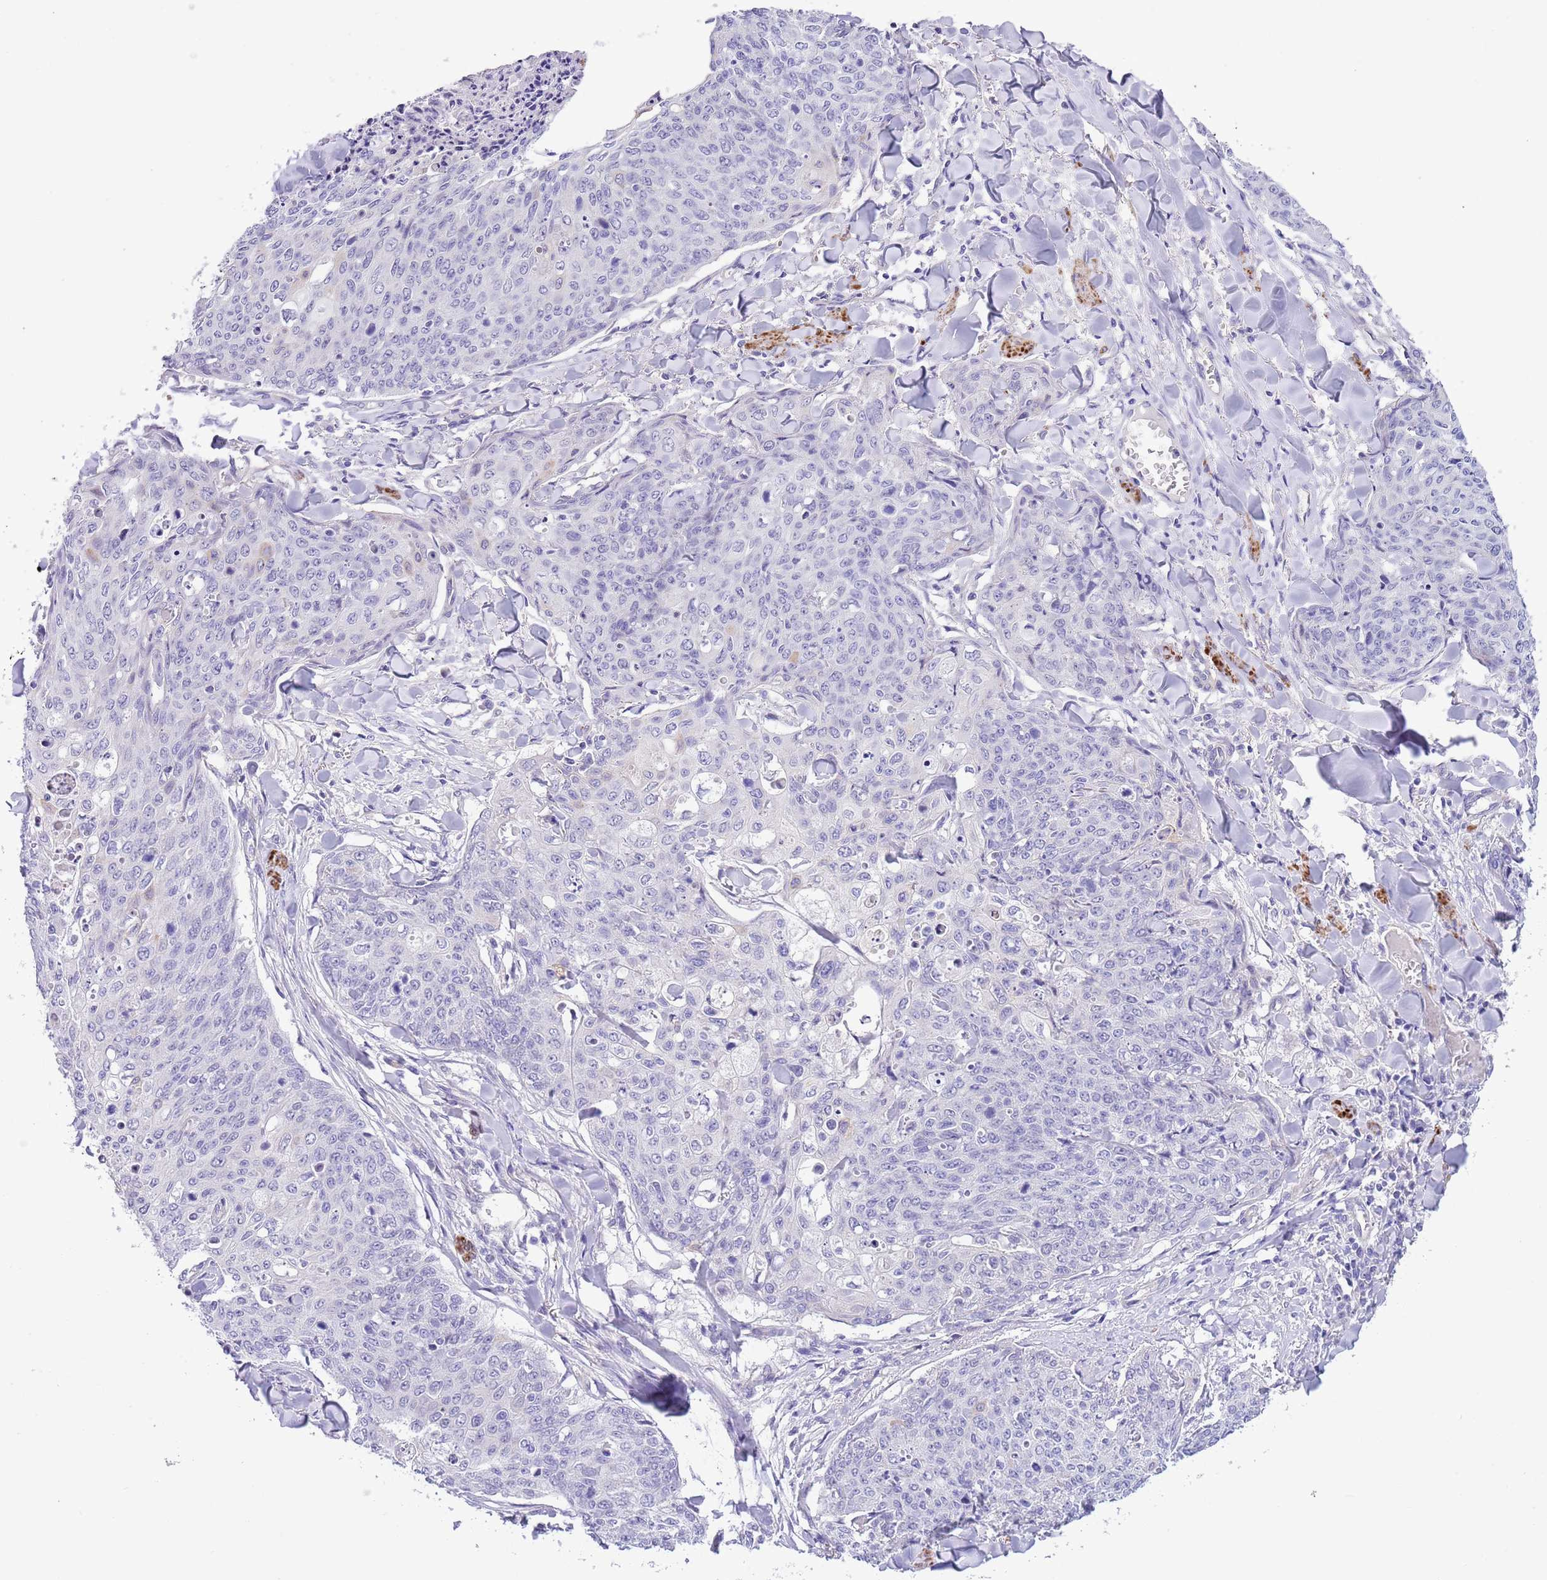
{"staining": {"intensity": "negative", "quantity": "none", "location": "none"}, "tissue": "skin cancer", "cell_type": "Tumor cells", "image_type": "cancer", "snomed": [{"axis": "morphology", "description": "Squamous cell carcinoma, NOS"}, {"axis": "topography", "description": "Skin"}, {"axis": "topography", "description": "Vulva"}], "caption": "Skin cancer was stained to show a protein in brown. There is no significant staining in tumor cells.", "gene": "NET1", "patient": {"sex": "female", "age": 85}}